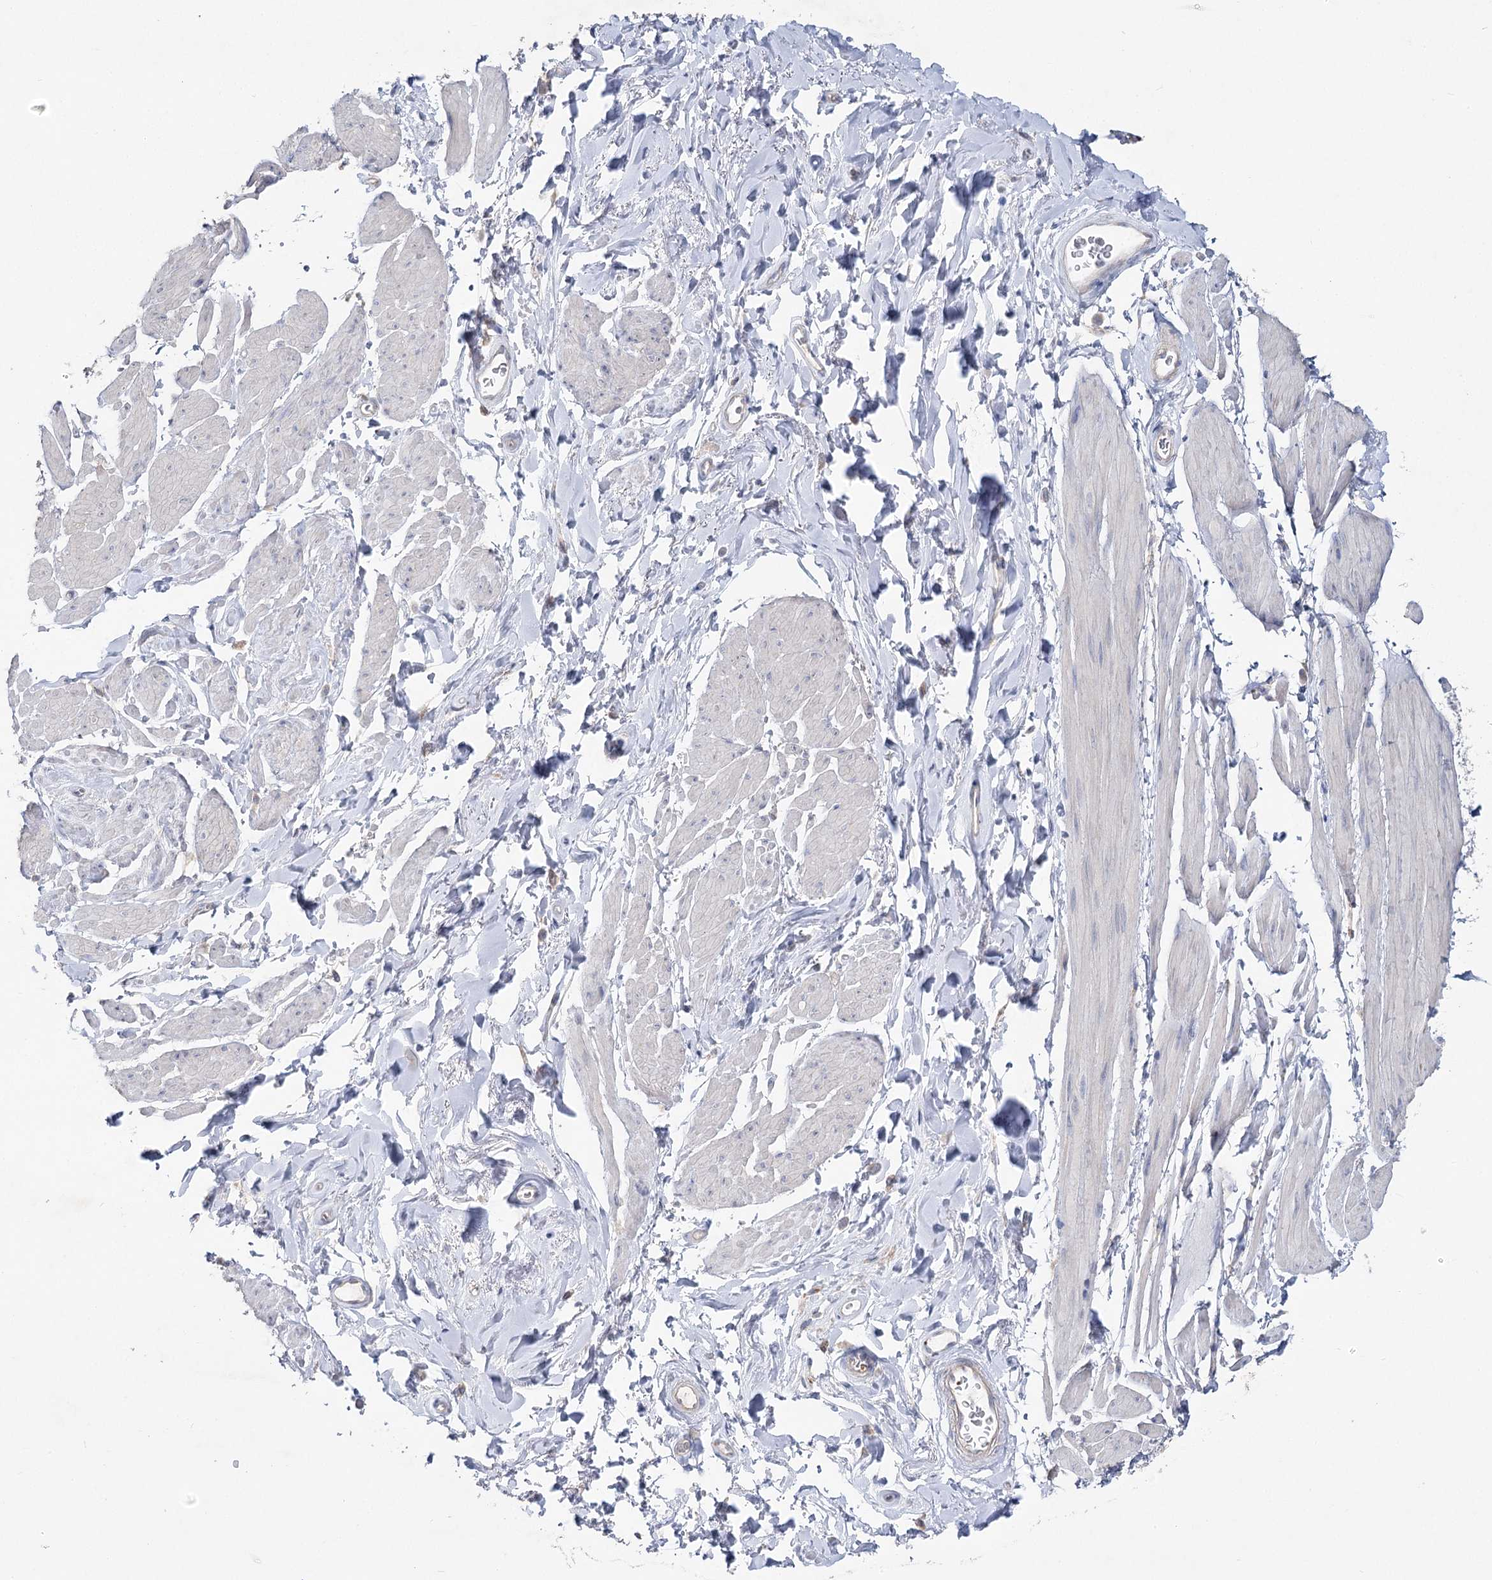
{"staining": {"intensity": "negative", "quantity": "none", "location": "none"}, "tissue": "smooth muscle", "cell_type": "Smooth muscle cells", "image_type": "normal", "snomed": [{"axis": "morphology", "description": "Normal tissue, NOS"}, {"axis": "topography", "description": "Smooth muscle"}, {"axis": "topography", "description": "Peripheral nerve tissue"}], "caption": "The micrograph exhibits no significant positivity in smooth muscle cells of smooth muscle. (DAB (3,3'-diaminobenzidine) immunohistochemistry with hematoxylin counter stain).", "gene": "TMEM187", "patient": {"sex": "male", "age": 69}}